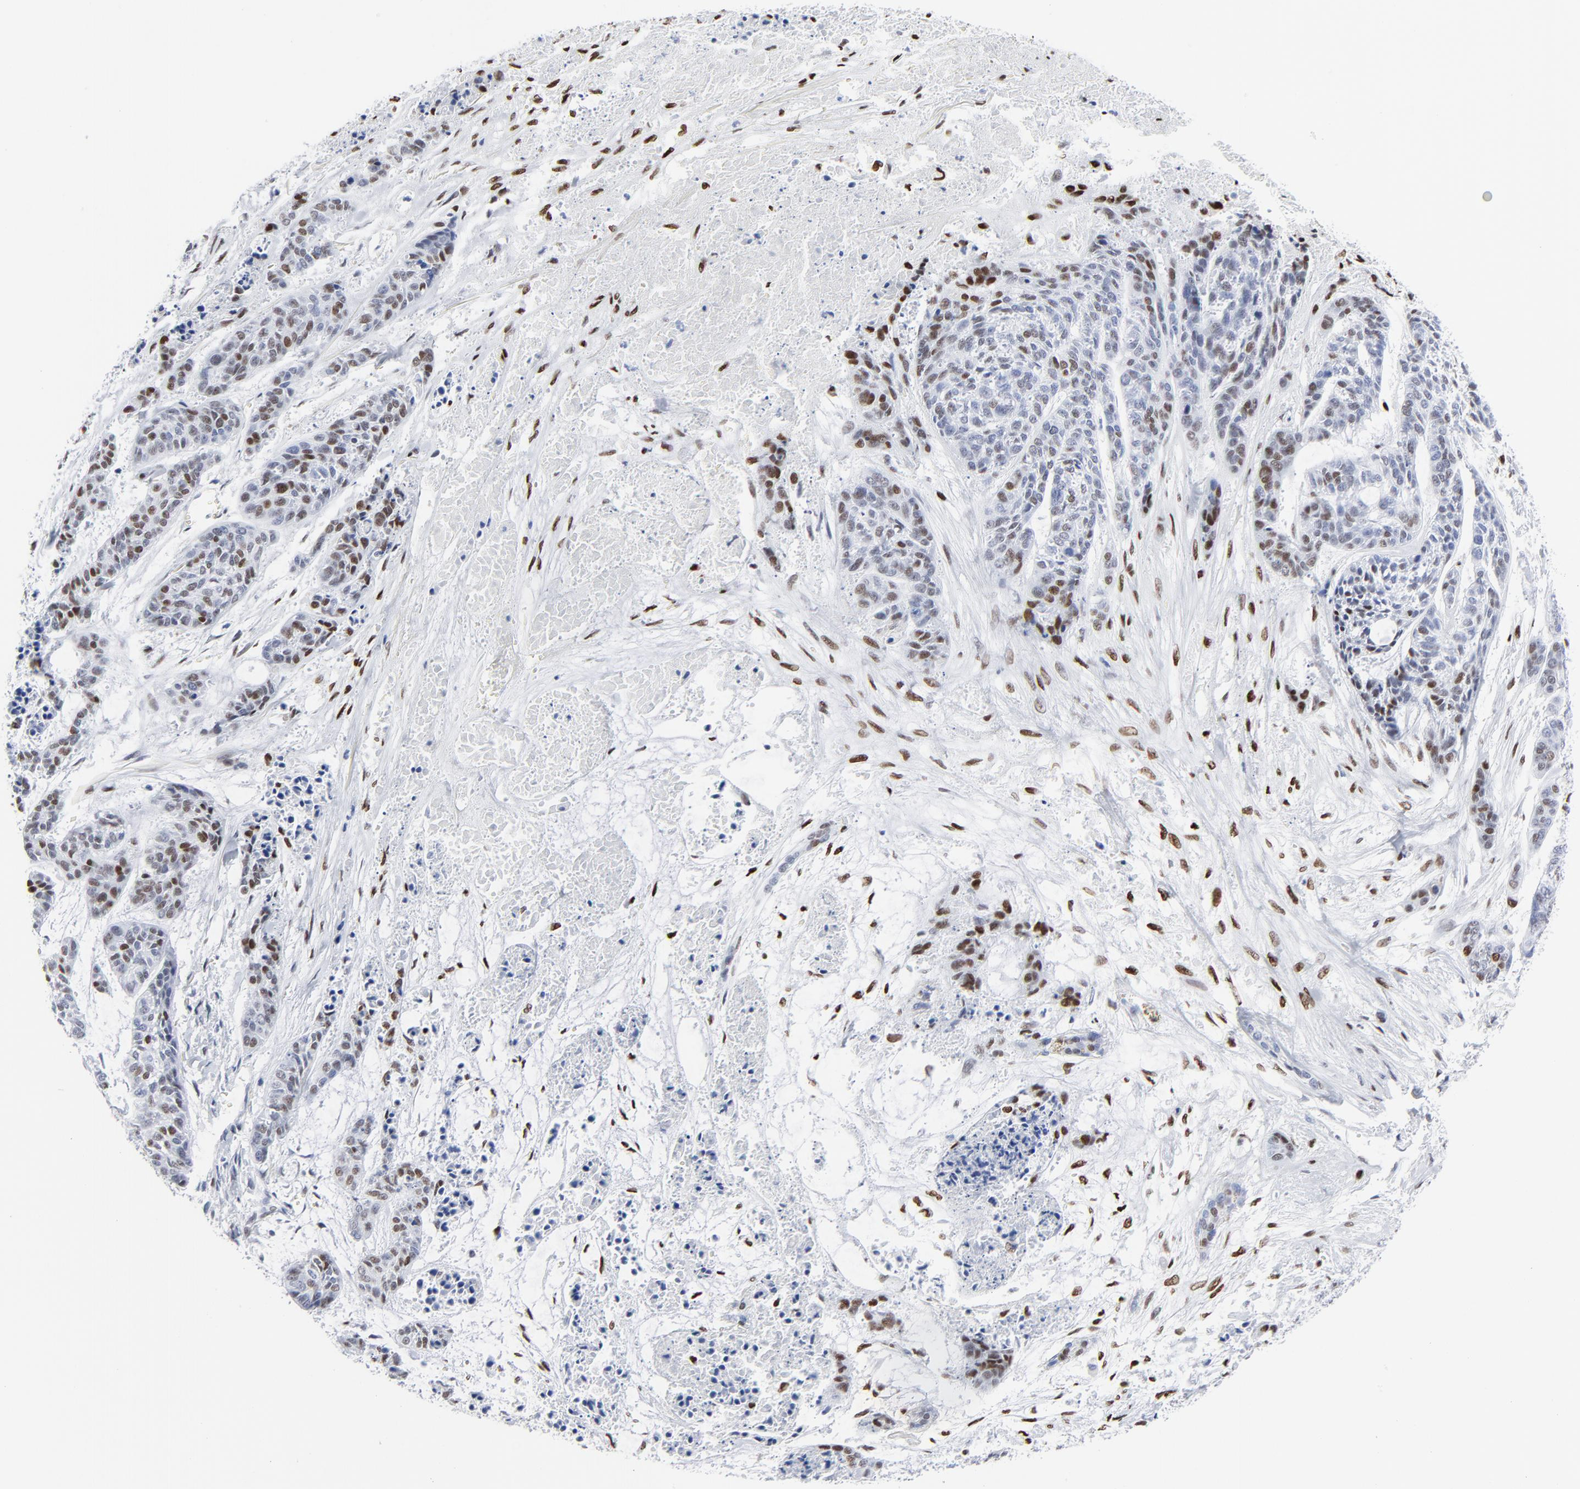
{"staining": {"intensity": "strong", "quantity": "25%-75%", "location": "nuclear"}, "tissue": "skin cancer", "cell_type": "Tumor cells", "image_type": "cancer", "snomed": [{"axis": "morphology", "description": "Basal cell carcinoma"}, {"axis": "topography", "description": "Skin"}], "caption": "There is high levels of strong nuclear expression in tumor cells of skin basal cell carcinoma, as demonstrated by immunohistochemical staining (brown color).", "gene": "JUN", "patient": {"sex": "female", "age": 64}}